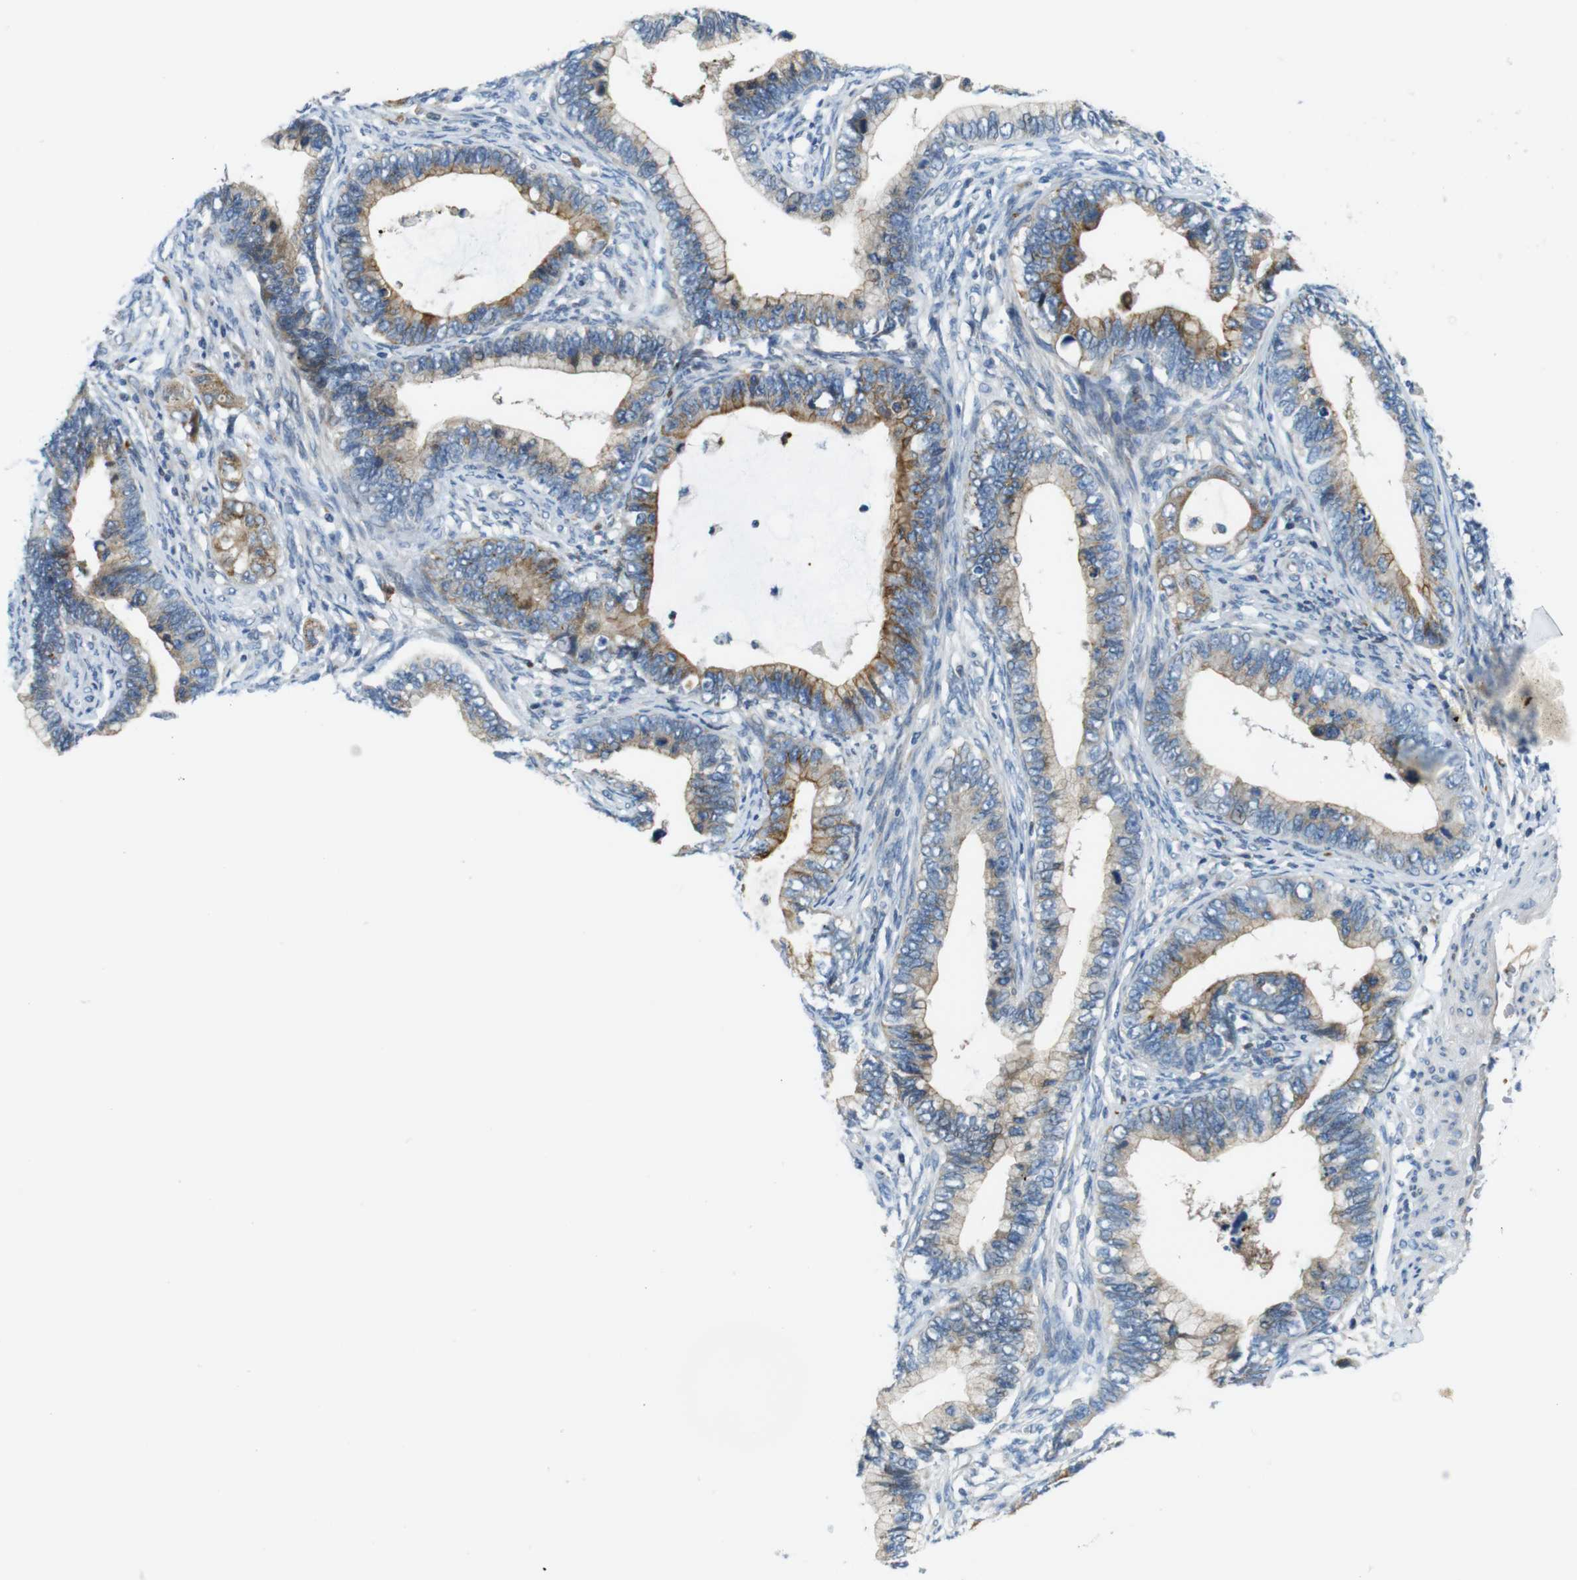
{"staining": {"intensity": "moderate", "quantity": "25%-75%", "location": "cytoplasmic/membranous"}, "tissue": "cervical cancer", "cell_type": "Tumor cells", "image_type": "cancer", "snomed": [{"axis": "morphology", "description": "Adenocarcinoma, NOS"}, {"axis": "topography", "description": "Cervix"}], "caption": "Tumor cells reveal moderate cytoplasmic/membranous positivity in approximately 25%-75% of cells in adenocarcinoma (cervical).", "gene": "ZDHHC3", "patient": {"sex": "female", "age": 44}}